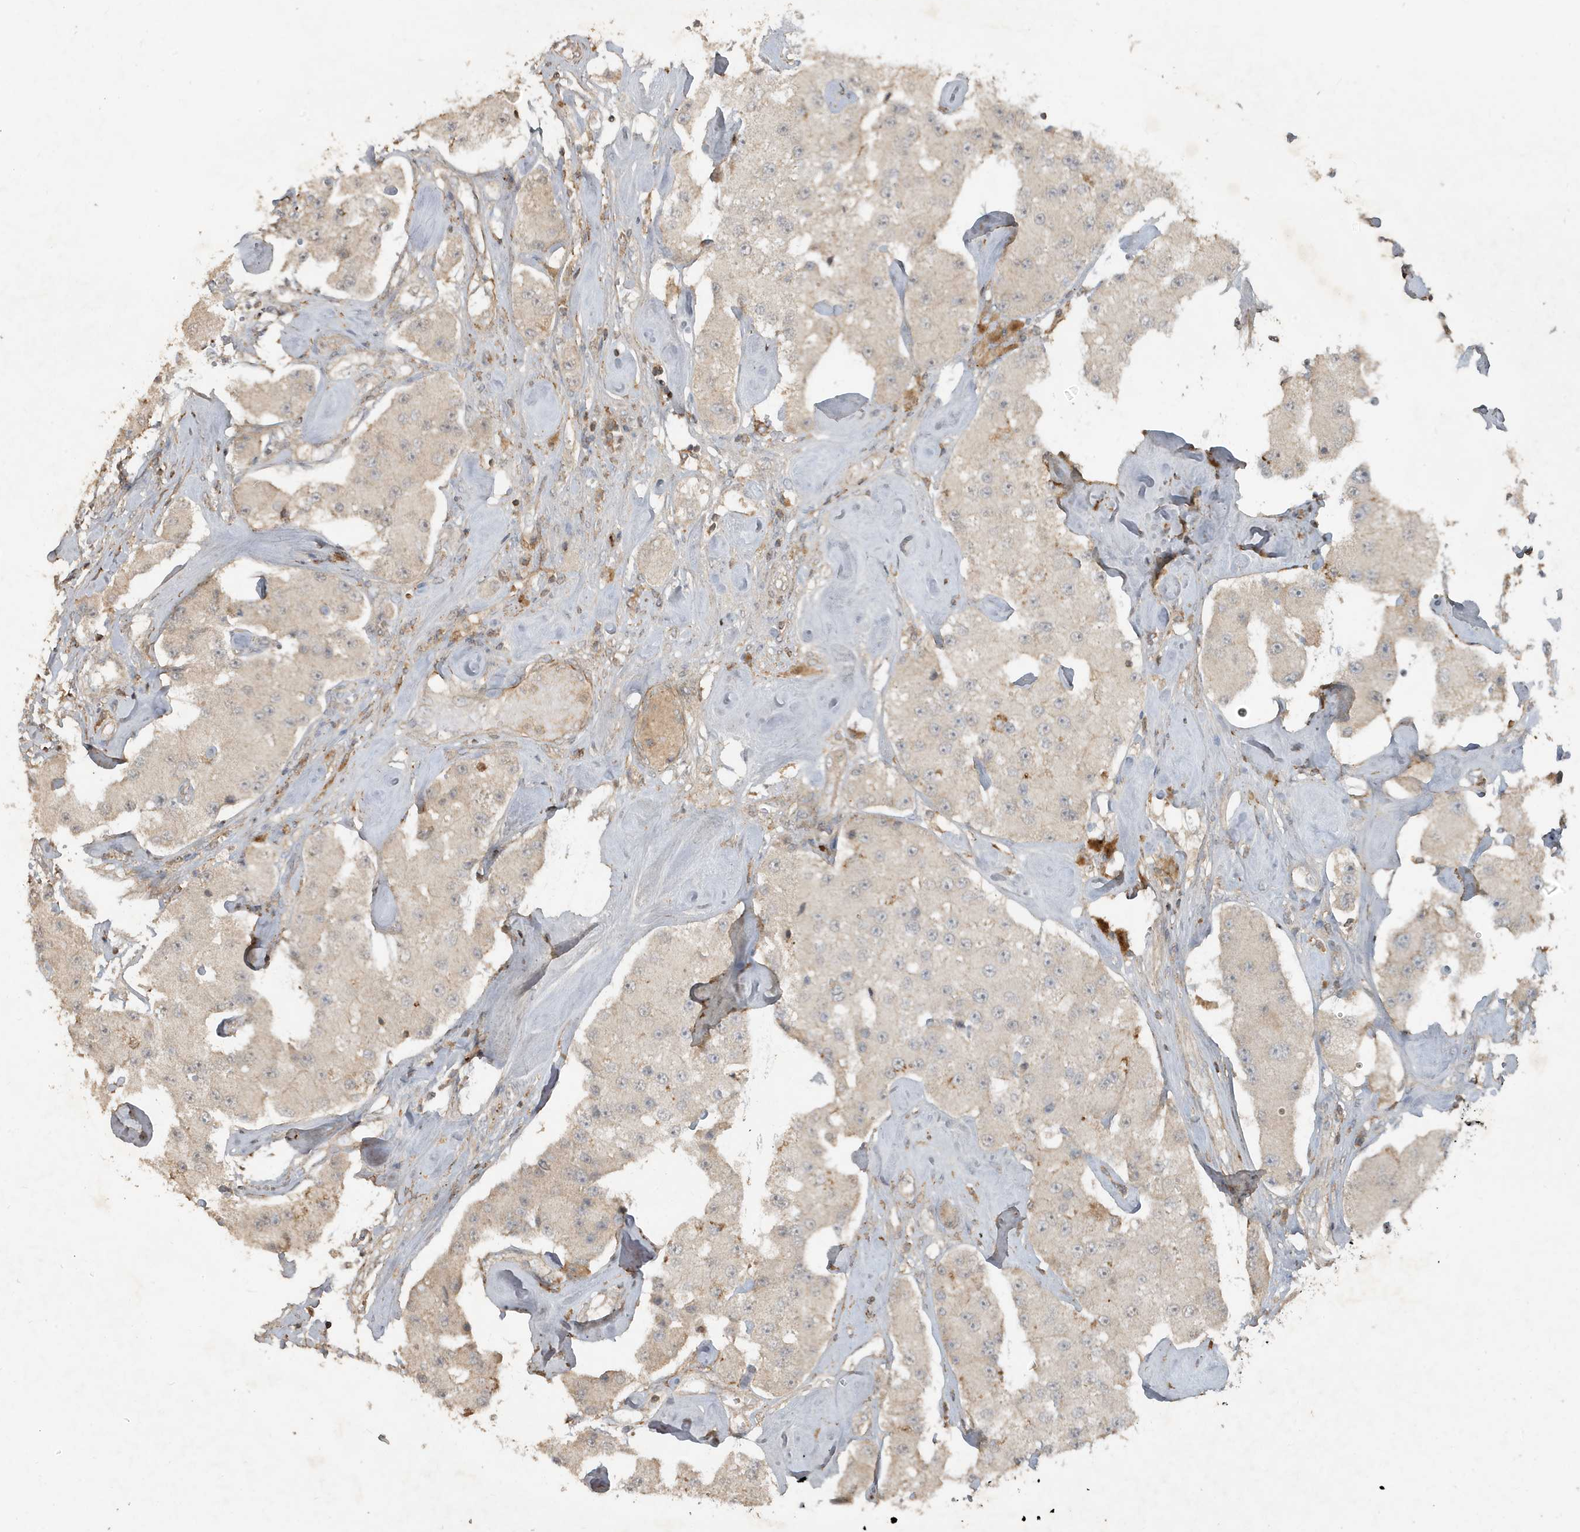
{"staining": {"intensity": "negative", "quantity": "none", "location": "none"}, "tissue": "carcinoid", "cell_type": "Tumor cells", "image_type": "cancer", "snomed": [{"axis": "morphology", "description": "Carcinoid, malignant, NOS"}, {"axis": "topography", "description": "Pancreas"}], "caption": "The IHC photomicrograph has no significant expression in tumor cells of malignant carcinoid tissue.", "gene": "PRRT3", "patient": {"sex": "male", "age": 41}}